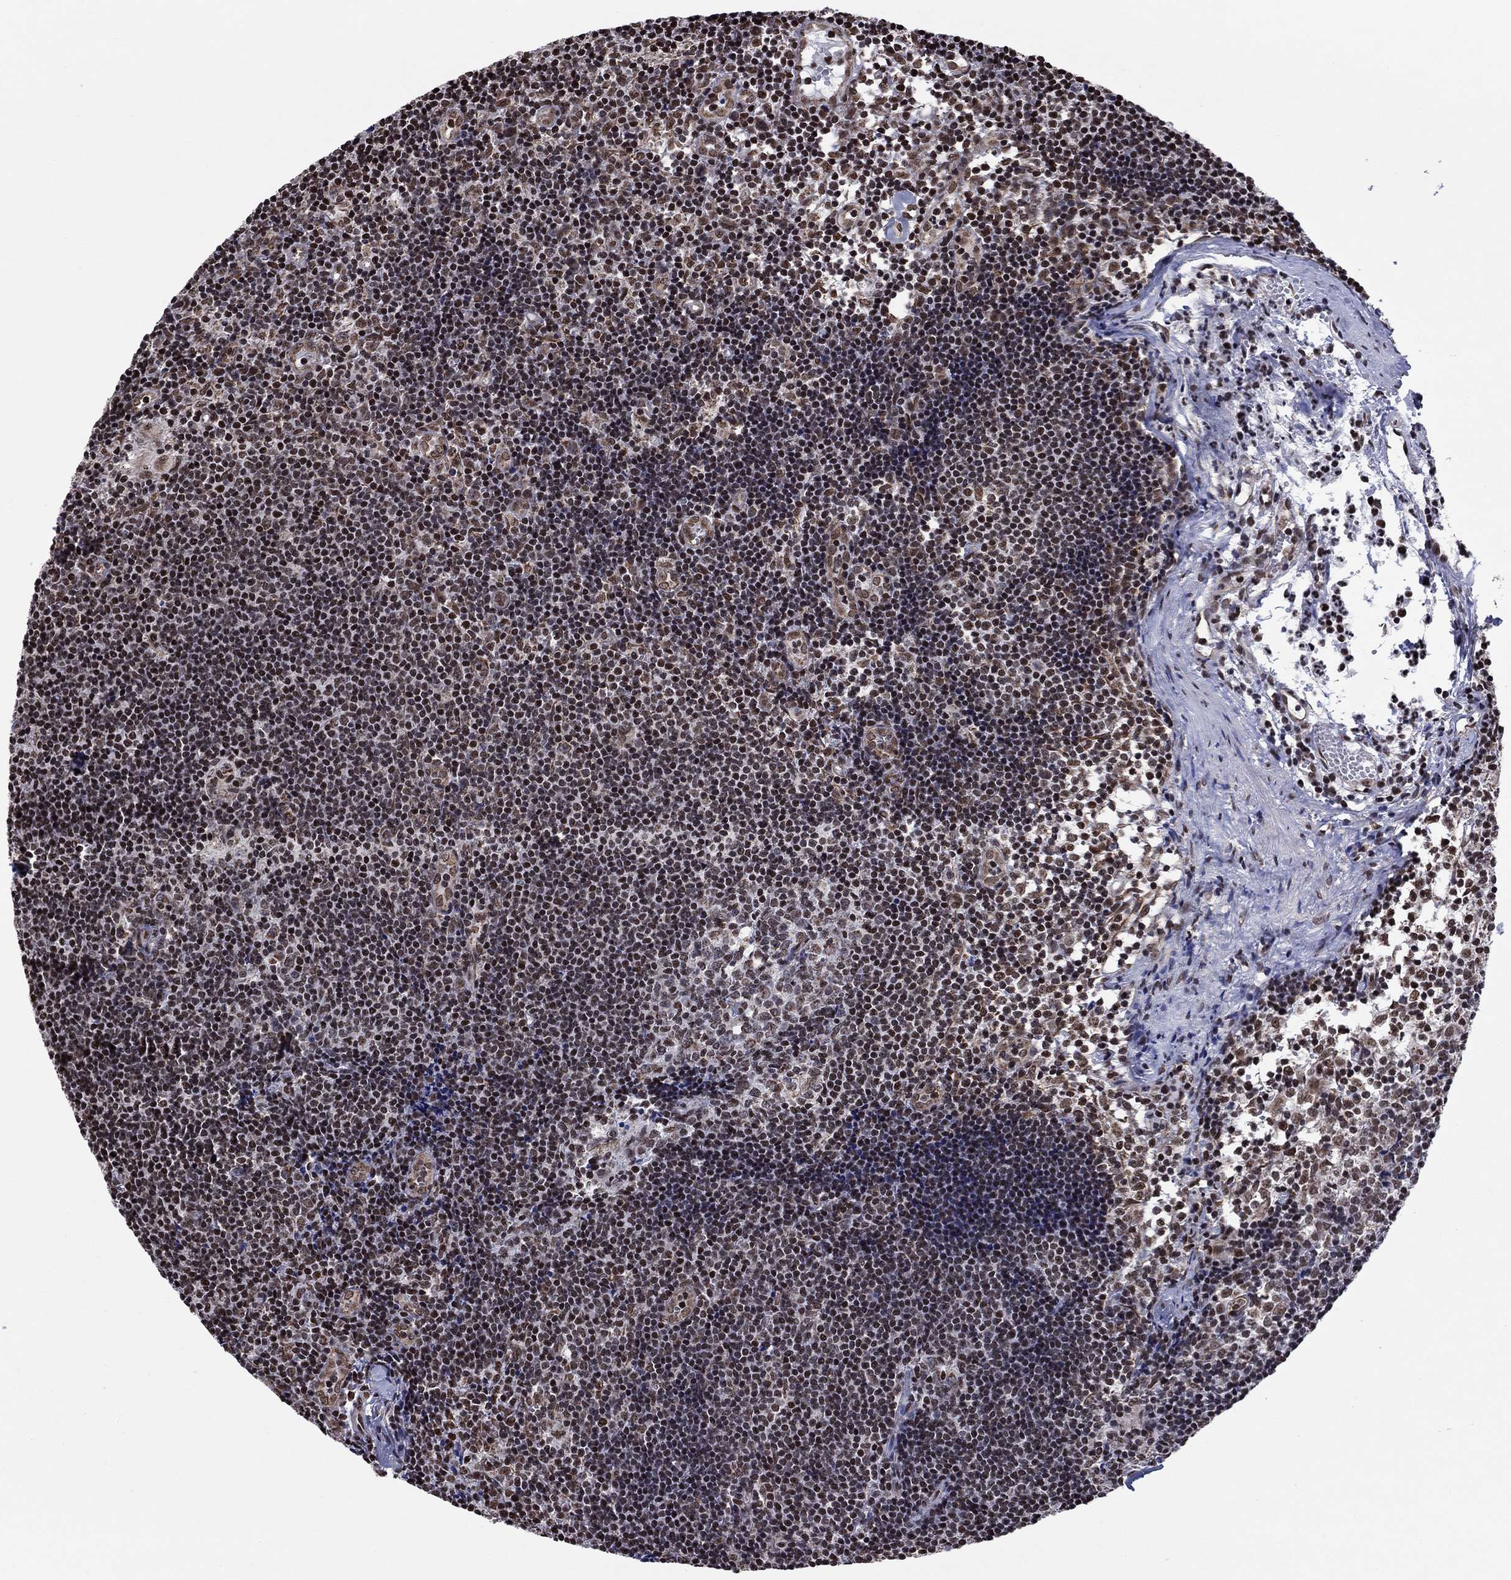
{"staining": {"intensity": "moderate", "quantity": "25%-75%", "location": "nuclear"}, "tissue": "lymph node", "cell_type": "Non-germinal center cells", "image_type": "normal", "snomed": [{"axis": "morphology", "description": "Normal tissue, NOS"}, {"axis": "topography", "description": "Lymph node"}], "caption": "This image demonstrates immunohistochemistry (IHC) staining of benign human lymph node, with medium moderate nuclear expression in about 25%-75% of non-germinal center cells.", "gene": "N4BP2", "patient": {"sex": "female", "age": 52}}